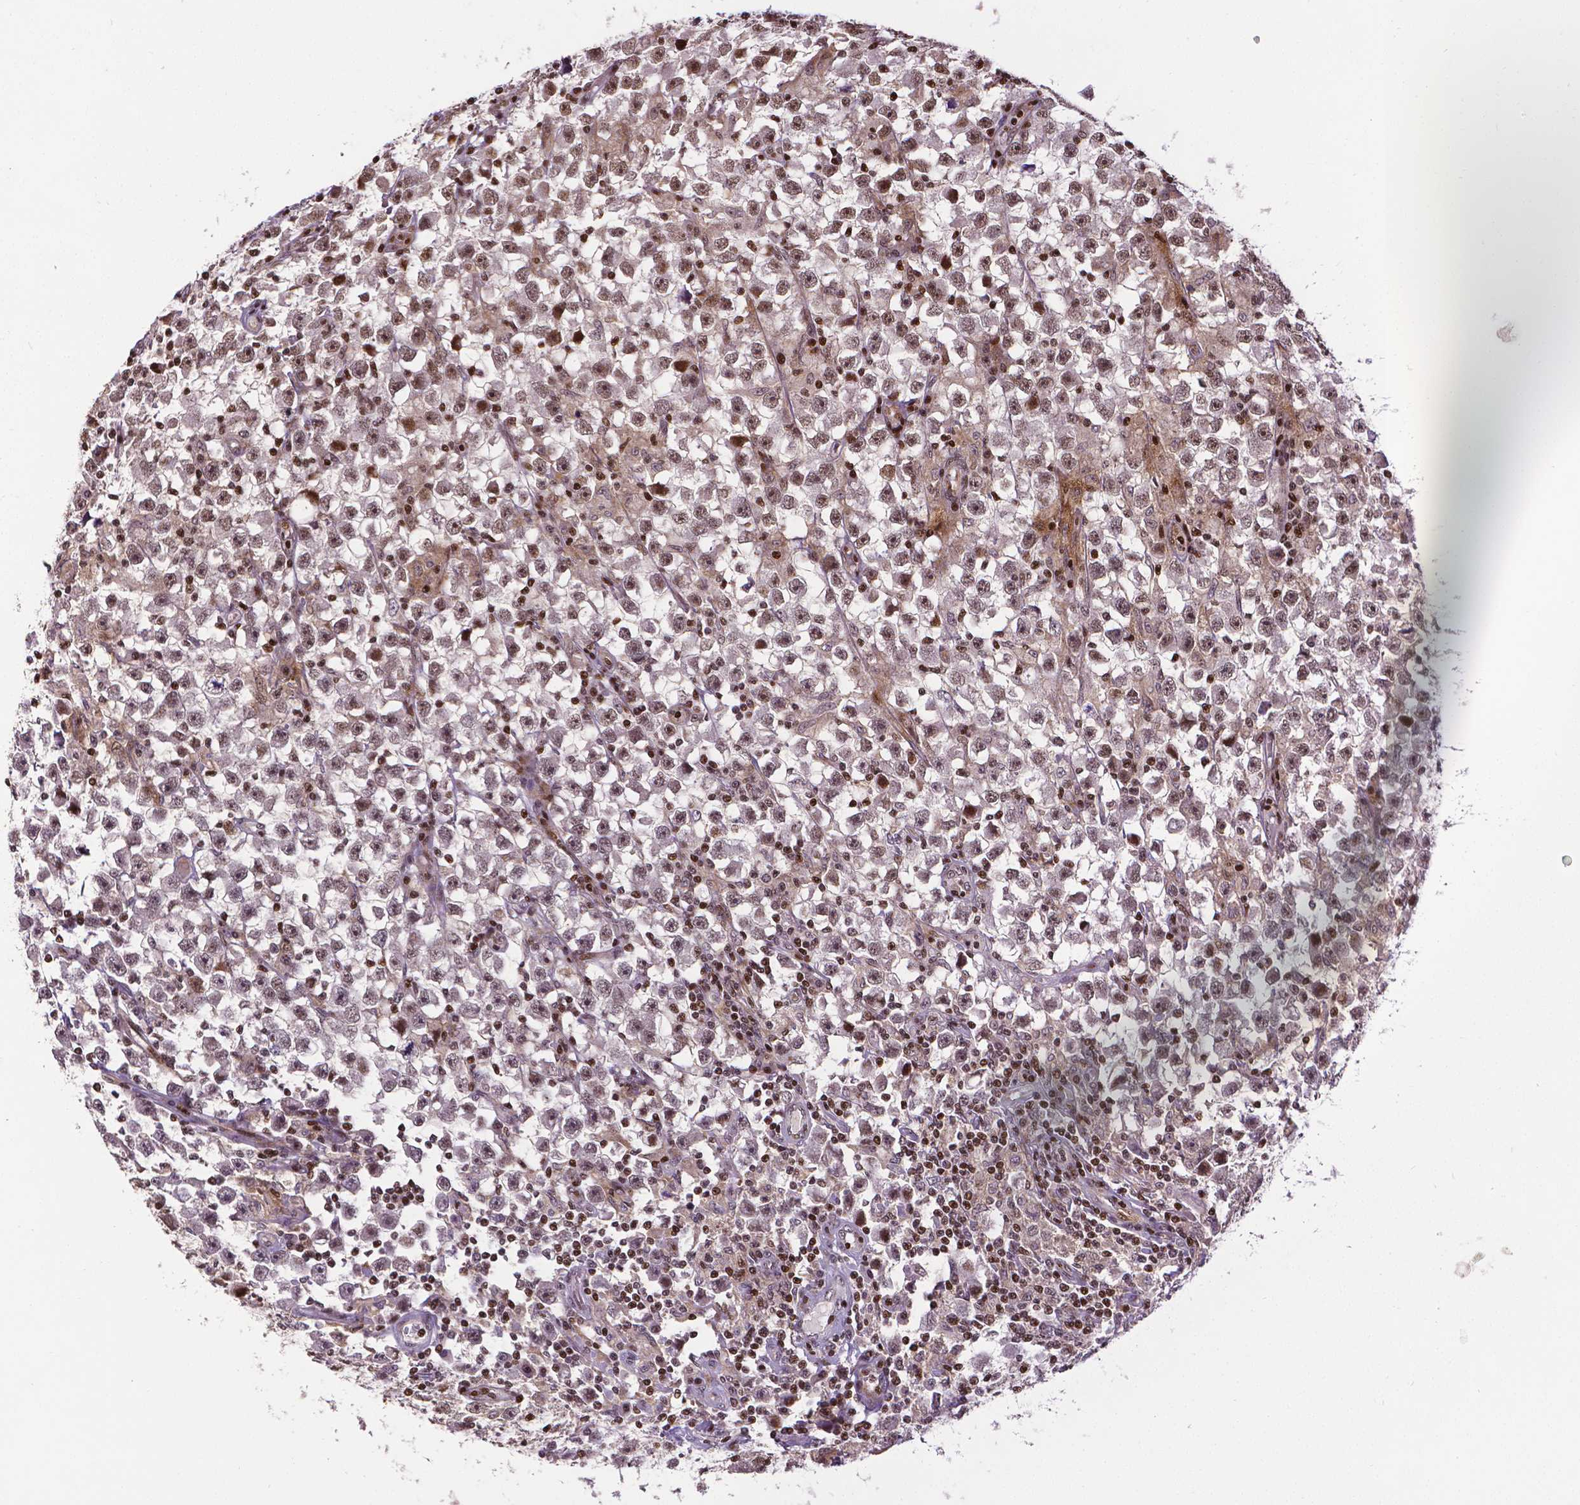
{"staining": {"intensity": "weak", "quantity": "25%-75%", "location": "nuclear"}, "tissue": "testis cancer", "cell_type": "Tumor cells", "image_type": "cancer", "snomed": [{"axis": "morphology", "description": "Seminoma, NOS"}, {"axis": "topography", "description": "Testis"}], "caption": "Immunohistochemical staining of human seminoma (testis) exhibits weak nuclear protein staining in approximately 25%-75% of tumor cells.", "gene": "CTCF", "patient": {"sex": "male", "age": 33}}